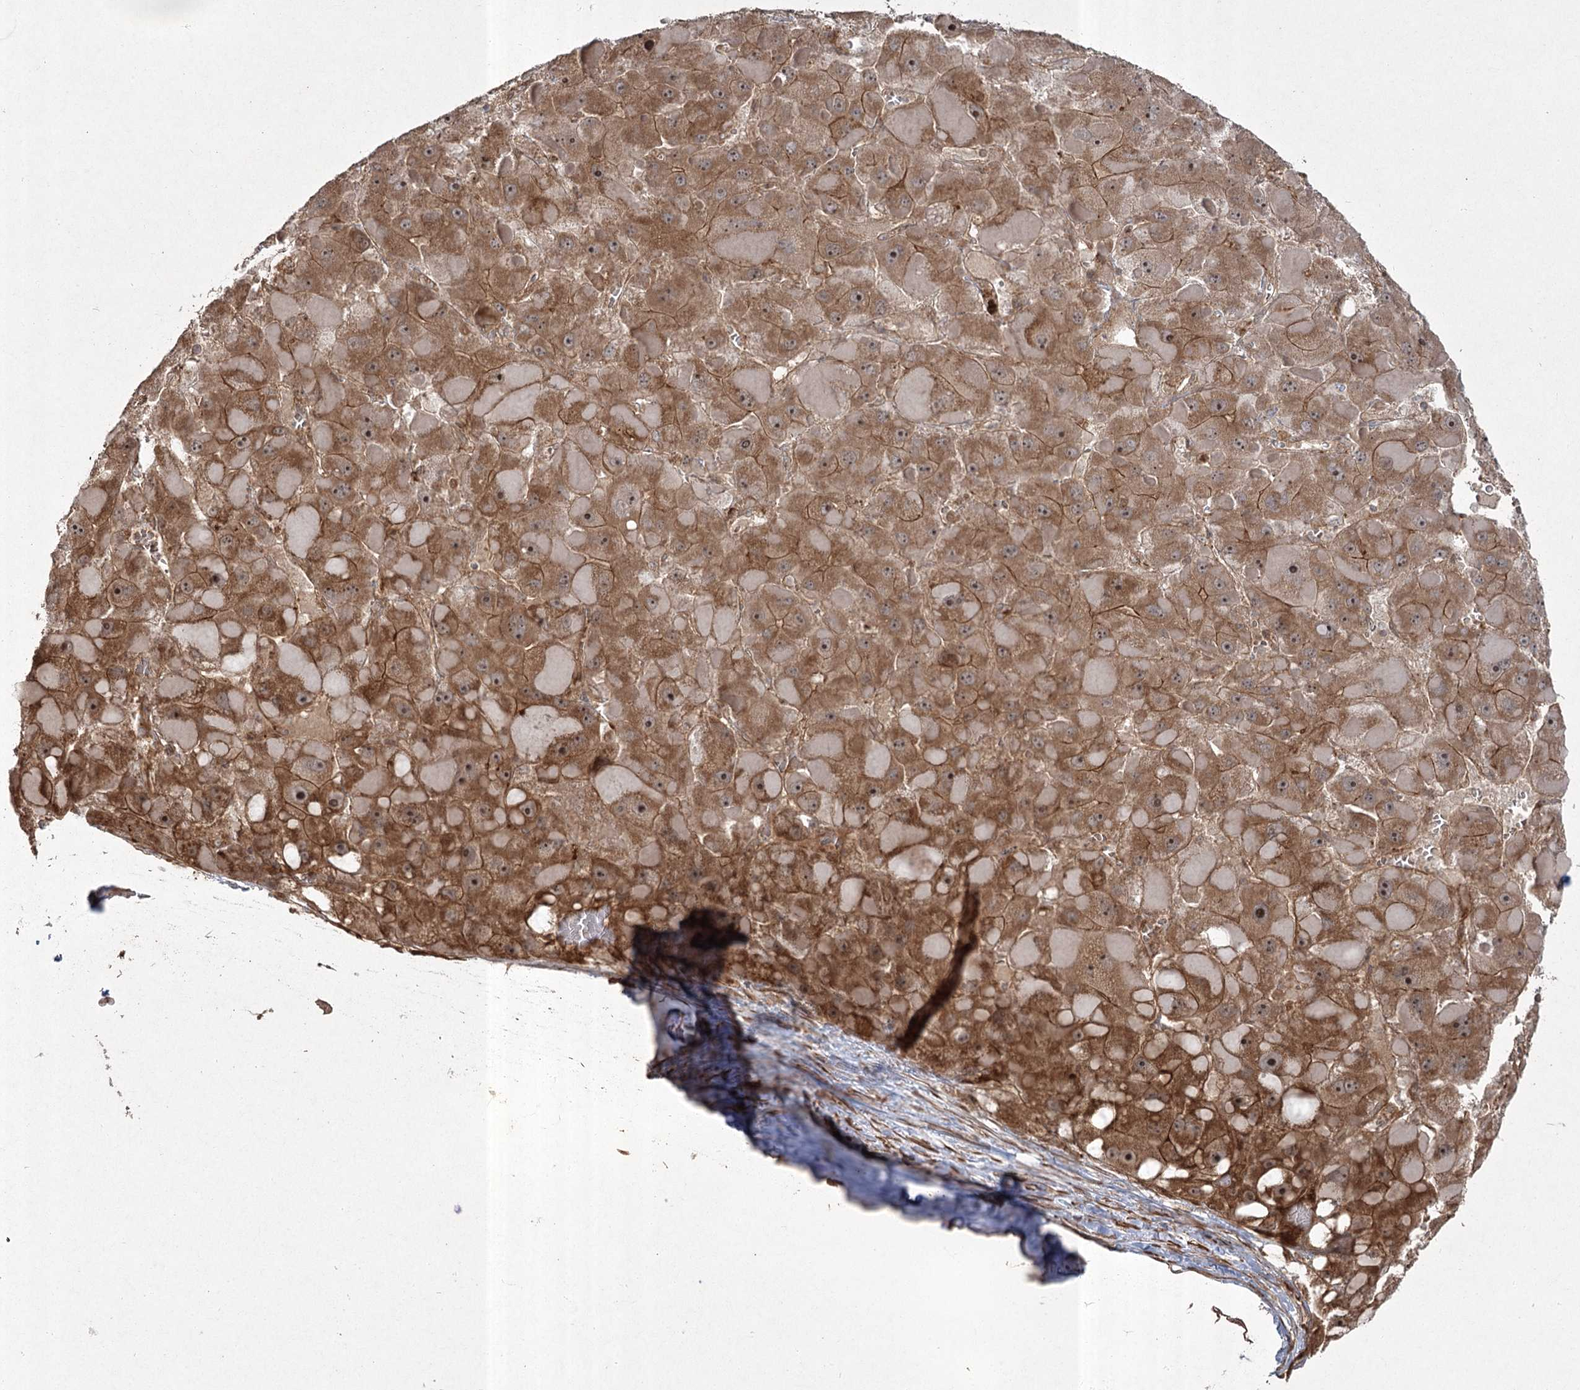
{"staining": {"intensity": "moderate", "quantity": ">75%", "location": "cytoplasmic/membranous,nuclear"}, "tissue": "liver cancer", "cell_type": "Tumor cells", "image_type": "cancer", "snomed": [{"axis": "morphology", "description": "Carcinoma, Hepatocellular, NOS"}, {"axis": "topography", "description": "Liver"}], "caption": "Human liver hepatocellular carcinoma stained with a protein marker exhibits moderate staining in tumor cells.", "gene": "CPLANE1", "patient": {"sex": "female", "age": 73}}